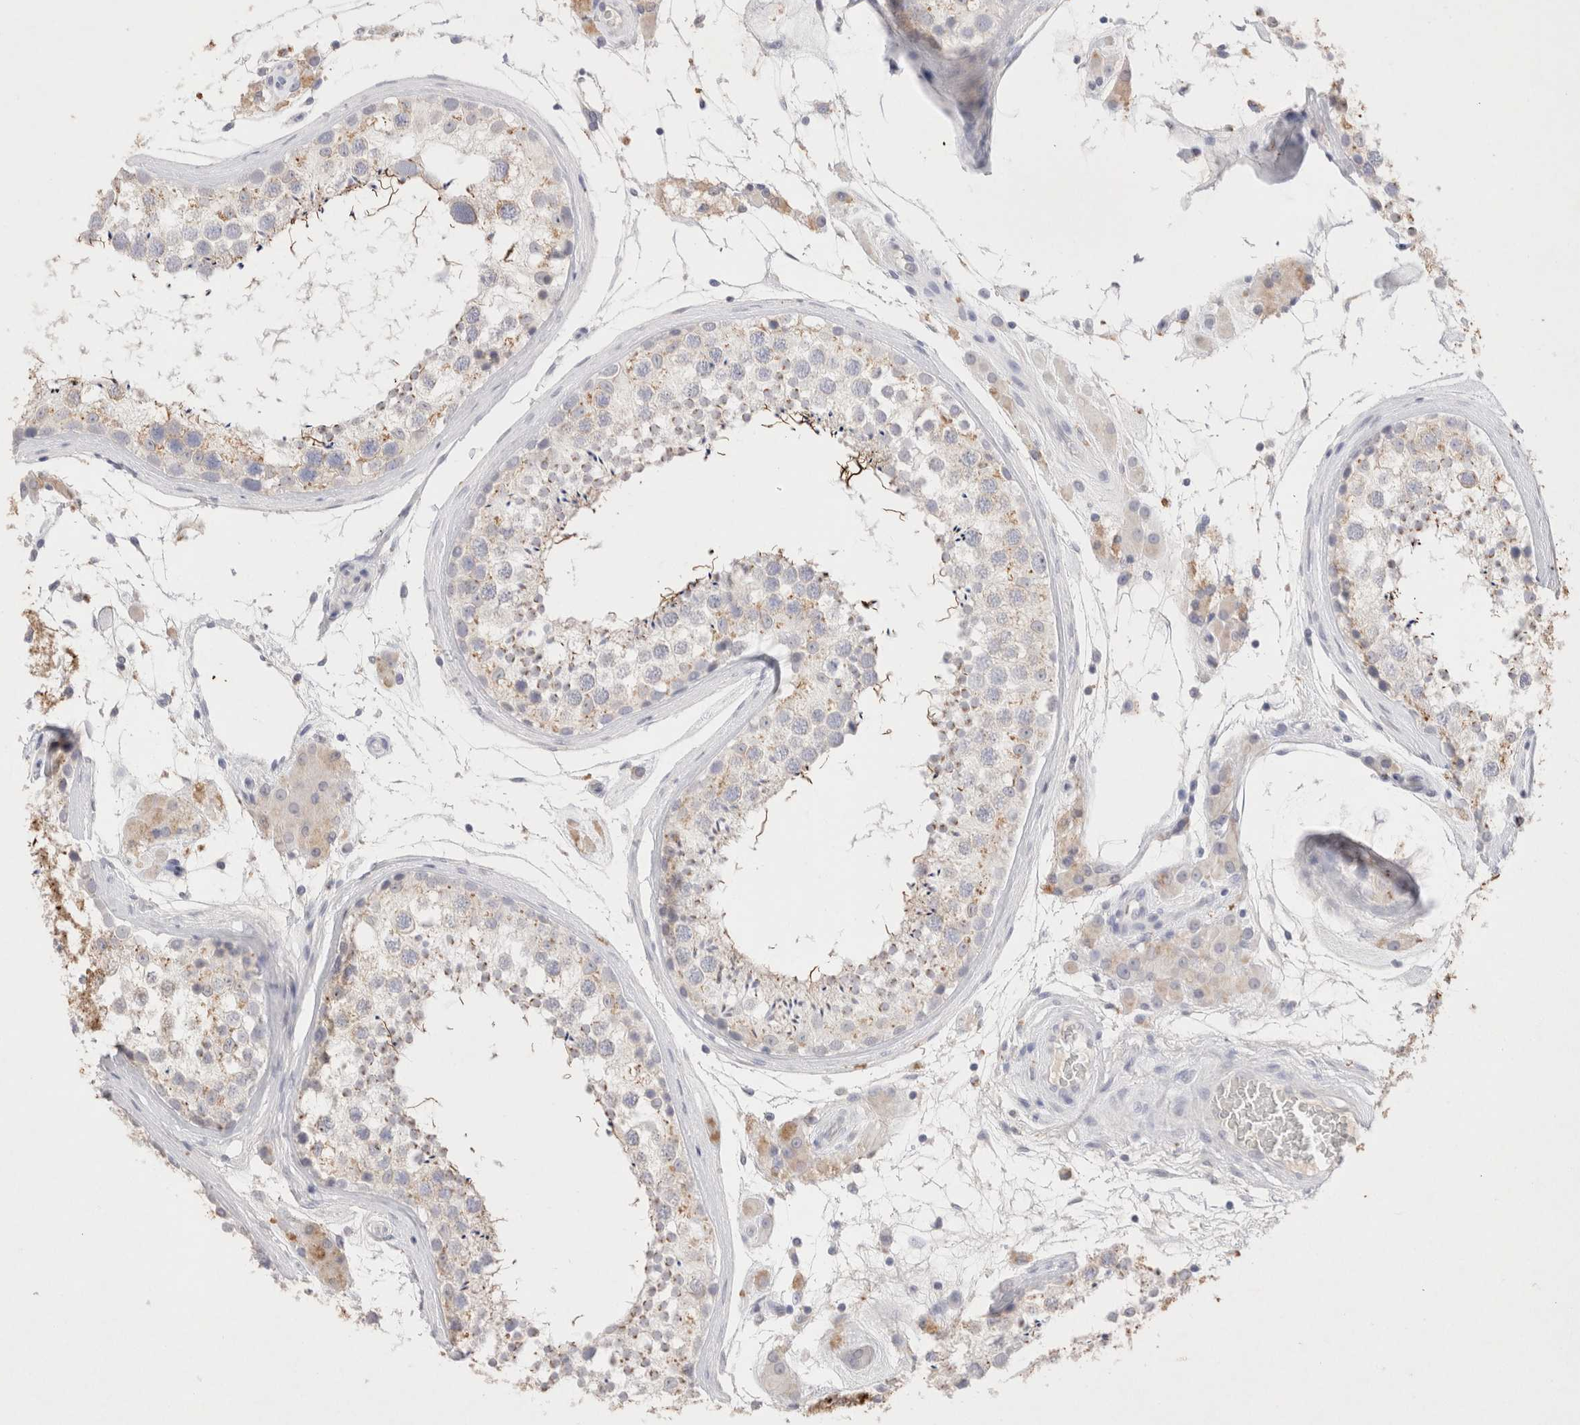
{"staining": {"intensity": "moderate", "quantity": "<25%", "location": "cytoplasmic/membranous"}, "tissue": "testis", "cell_type": "Cells in seminiferous ducts", "image_type": "normal", "snomed": [{"axis": "morphology", "description": "Normal tissue, NOS"}, {"axis": "topography", "description": "Testis"}], "caption": "Moderate cytoplasmic/membranous expression is identified in approximately <25% of cells in seminiferous ducts in normal testis.", "gene": "EPCAM", "patient": {"sex": "male", "age": 46}}